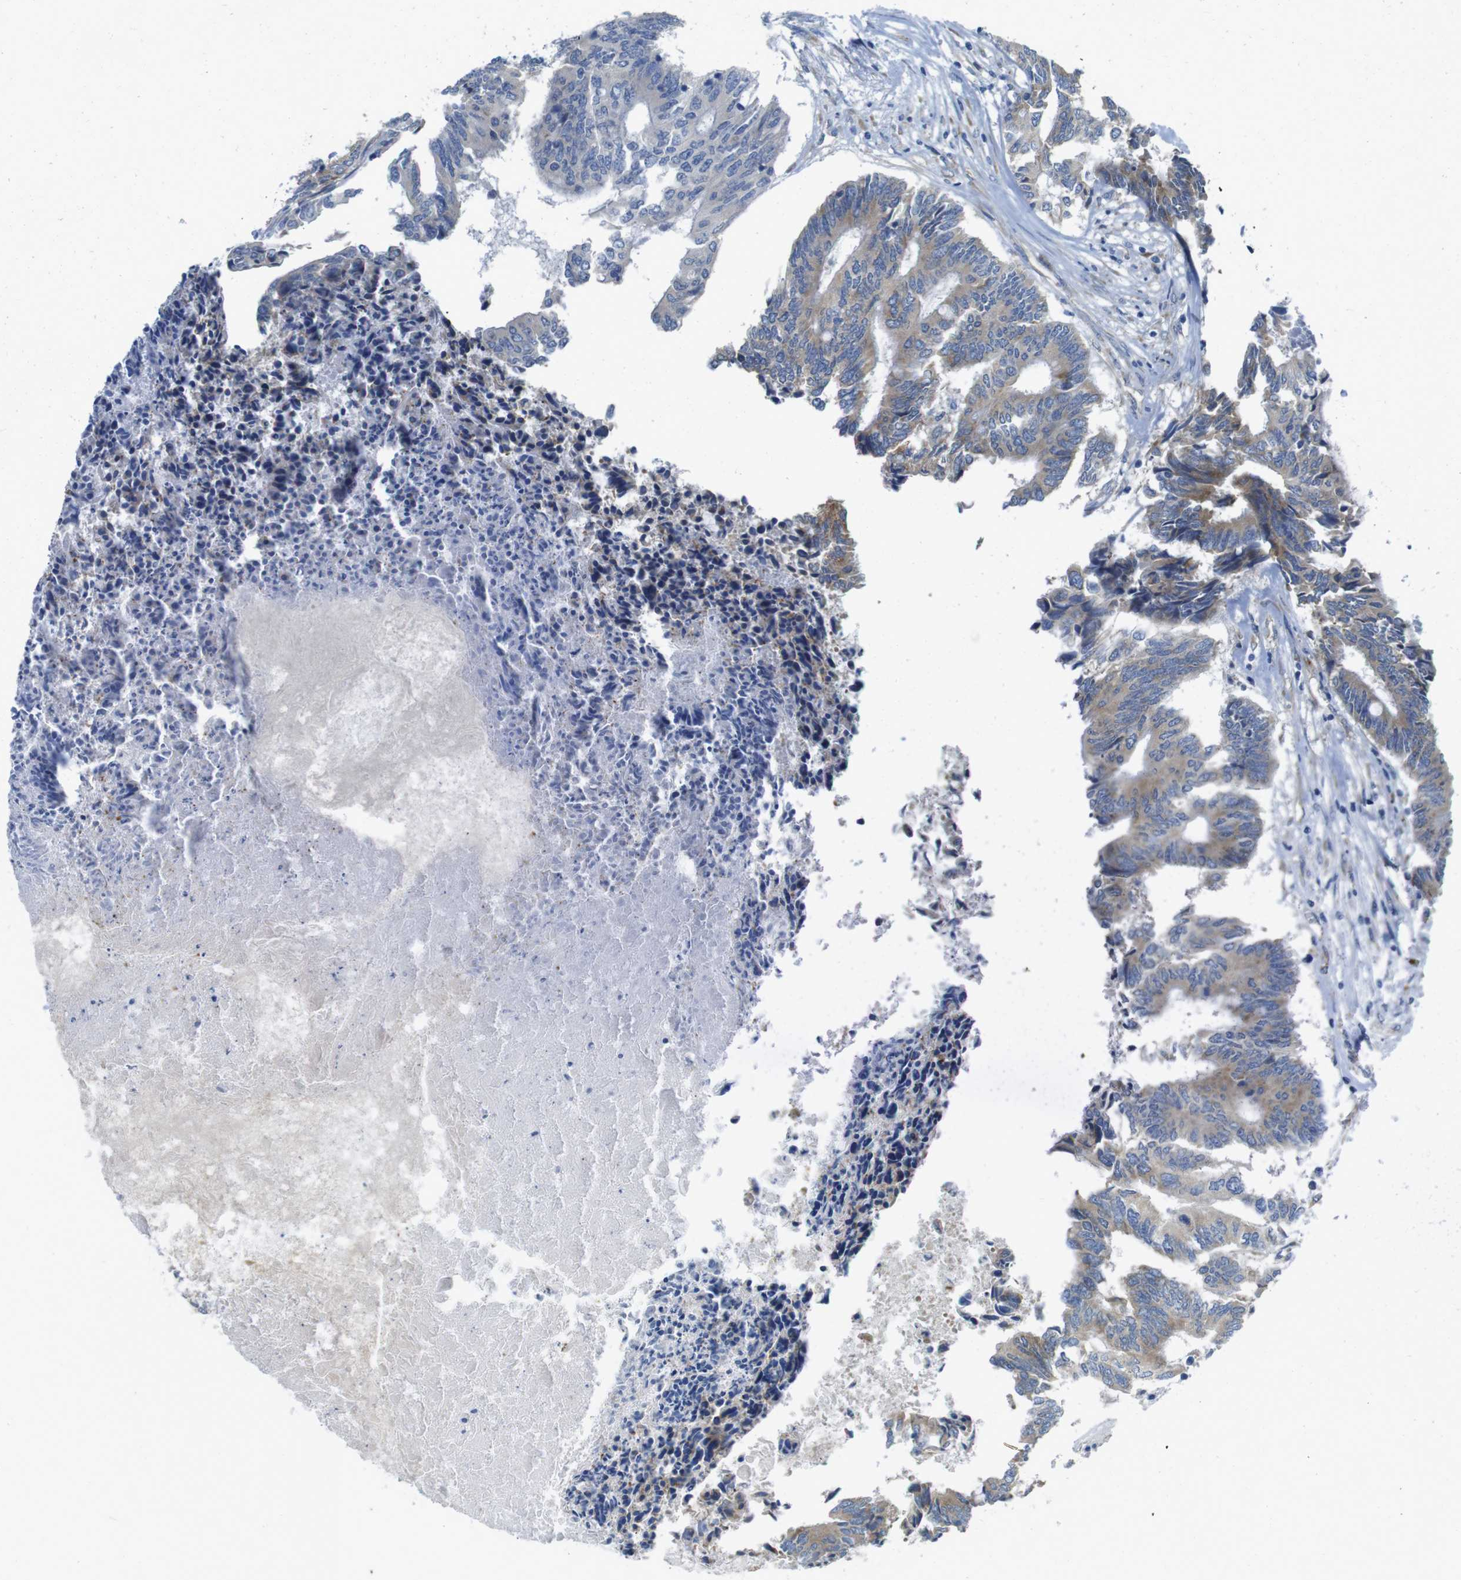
{"staining": {"intensity": "weak", "quantity": ">75%", "location": "cytoplasmic/membranous"}, "tissue": "colorectal cancer", "cell_type": "Tumor cells", "image_type": "cancer", "snomed": [{"axis": "morphology", "description": "Adenocarcinoma, NOS"}, {"axis": "topography", "description": "Rectum"}], "caption": "Adenocarcinoma (colorectal) stained with IHC reveals weak cytoplasmic/membranous expression in approximately >75% of tumor cells. Immunohistochemistry (ihc) stains the protein of interest in brown and the nuclei are stained blue.", "gene": "TMEM234", "patient": {"sex": "male", "age": 63}}